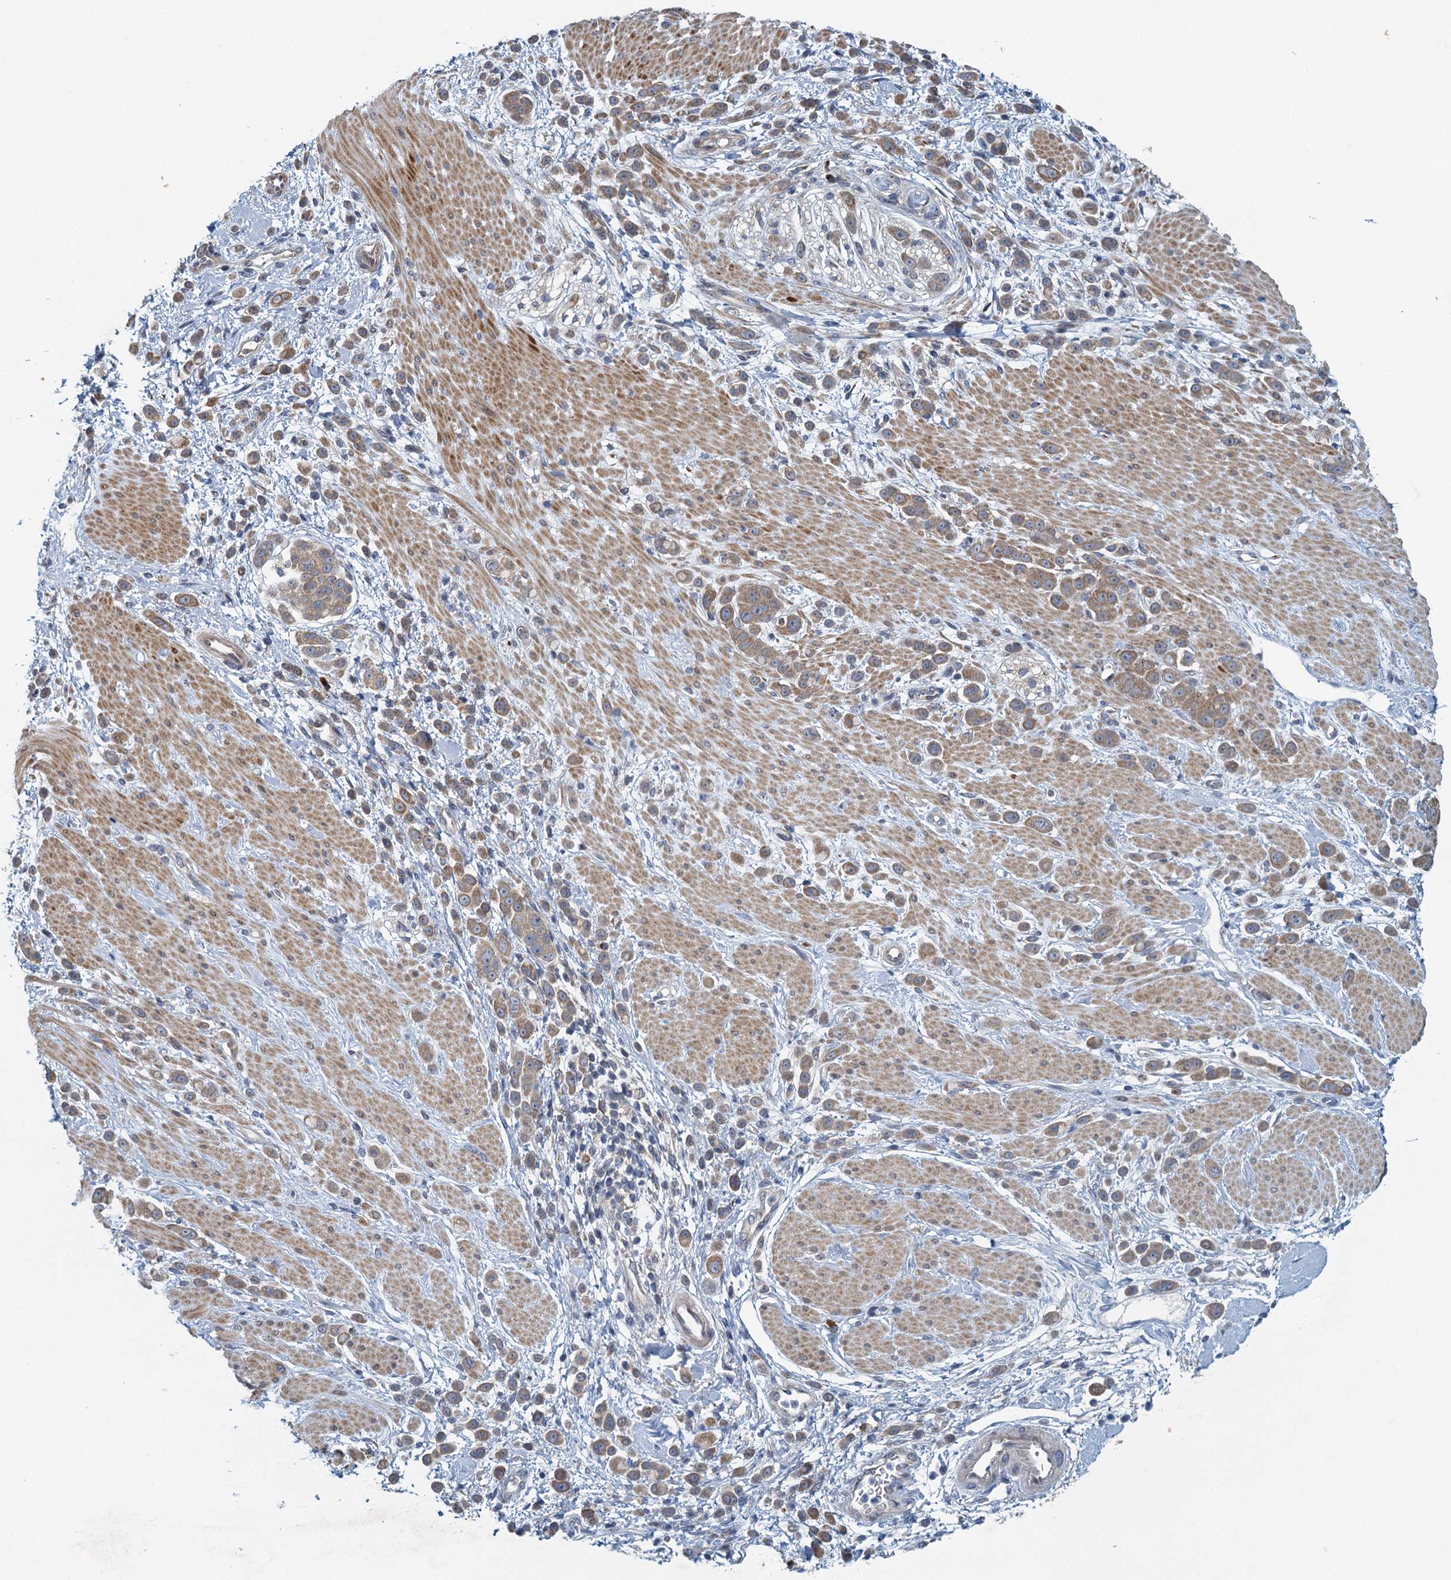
{"staining": {"intensity": "moderate", "quantity": ">75%", "location": "cytoplasmic/membranous"}, "tissue": "pancreatic cancer", "cell_type": "Tumor cells", "image_type": "cancer", "snomed": [{"axis": "morphology", "description": "Normal tissue, NOS"}, {"axis": "morphology", "description": "Adenocarcinoma, NOS"}, {"axis": "topography", "description": "Pancreas"}], "caption": "Human pancreatic cancer stained with a brown dye displays moderate cytoplasmic/membranous positive staining in about >75% of tumor cells.", "gene": "ALG2", "patient": {"sex": "female", "age": 64}}